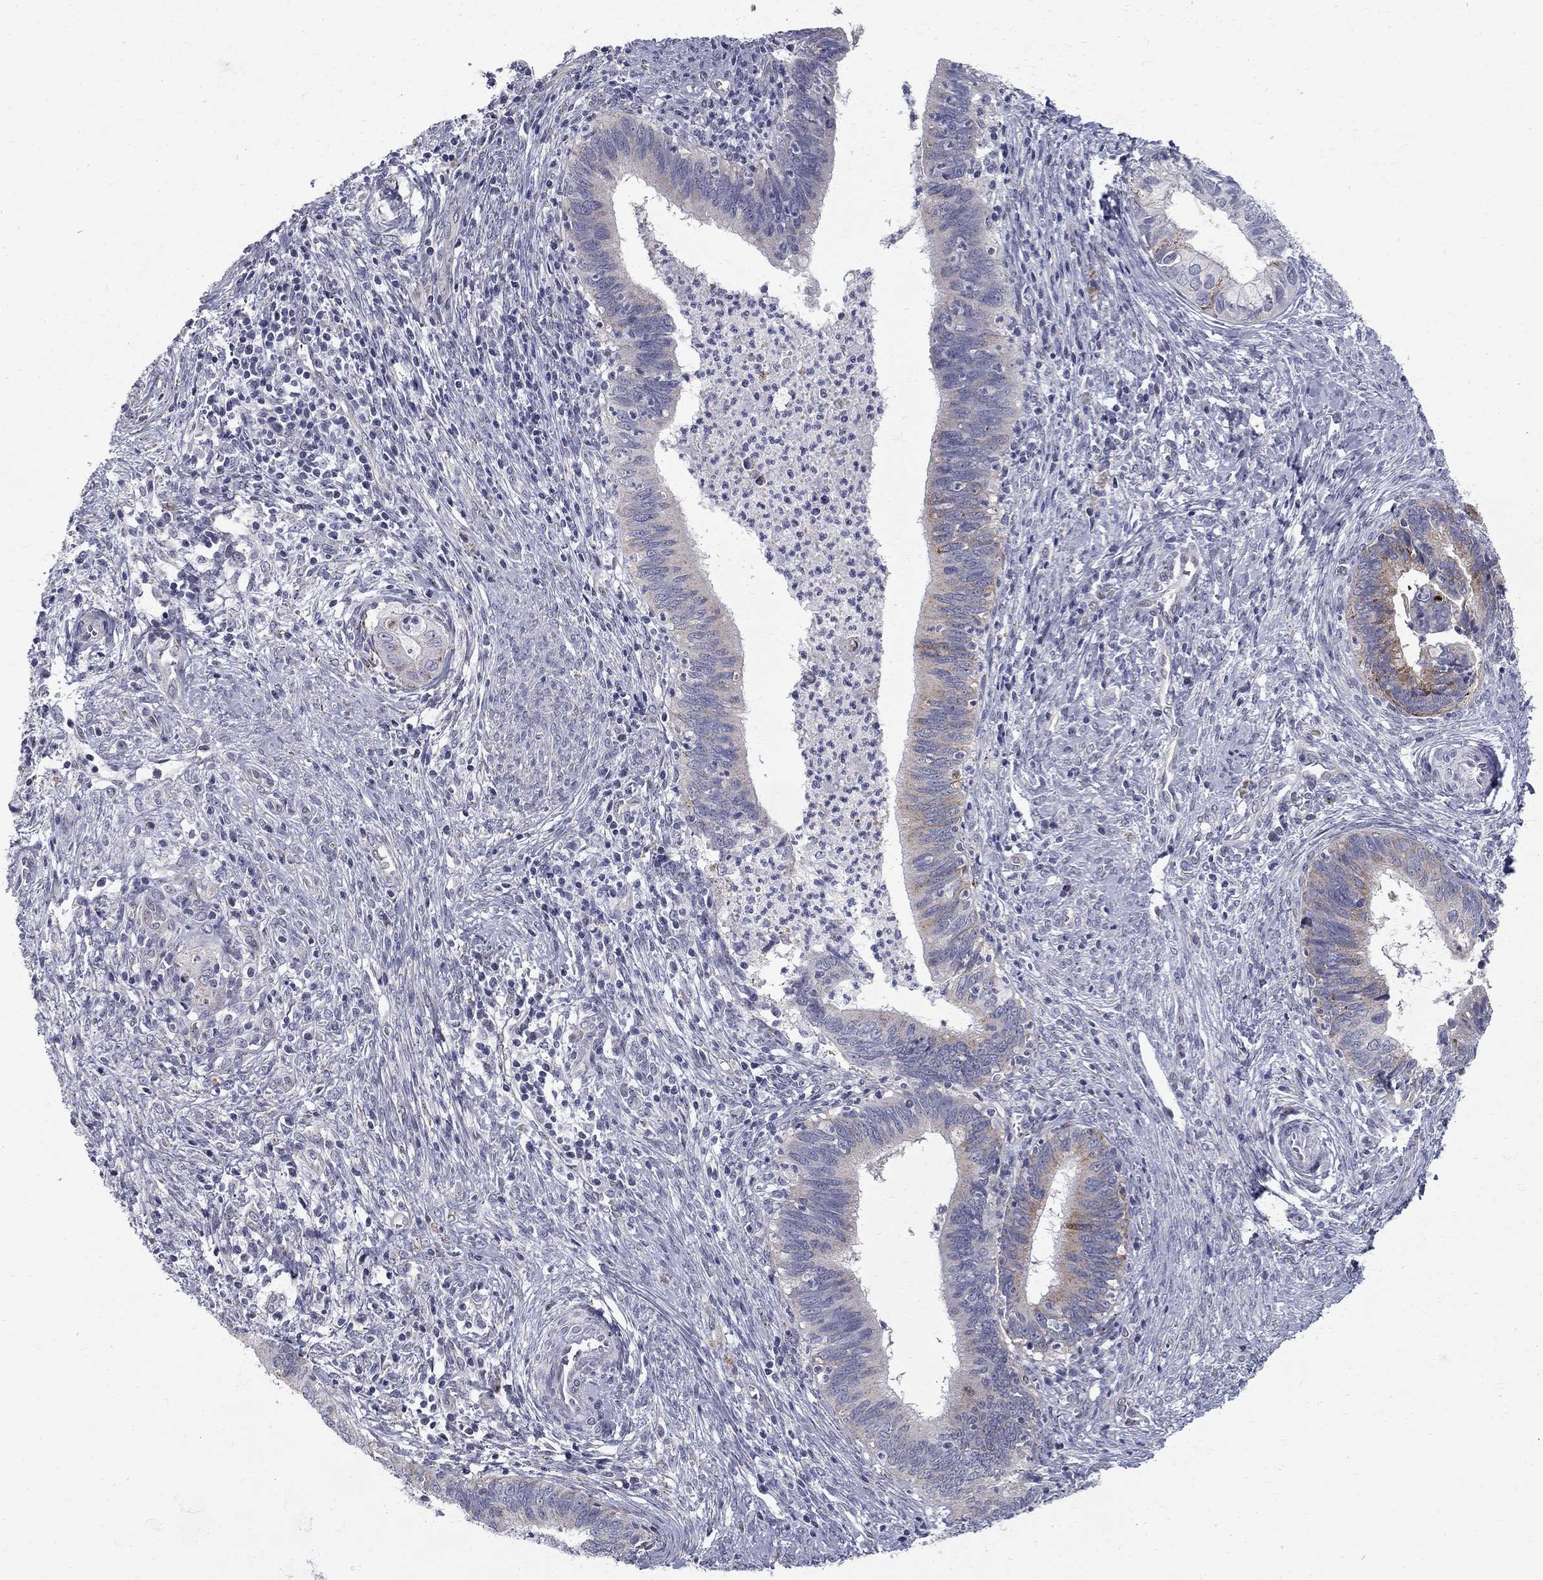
{"staining": {"intensity": "weak", "quantity": "25%-75%", "location": "cytoplasmic/membranous"}, "tissue": "cervical cancer", "cell_type": "Tumor cells", "image_type": "cancer", "snomed": [{"axis": "morphology", "description": "Adenocarcinoma, NOS"}, {"axis": "topography", "description": "Cervix"}], "caption": "An immunohistochemistry image of neoplastic tissue is shown. Protein staining in brown labels weak cytoplasmic/membranous positivity in cervical cancer (adenocarcinoma) within tumor cells.", "gene": "CLIC6", "patient": {"sex": "female", "age": 42}}